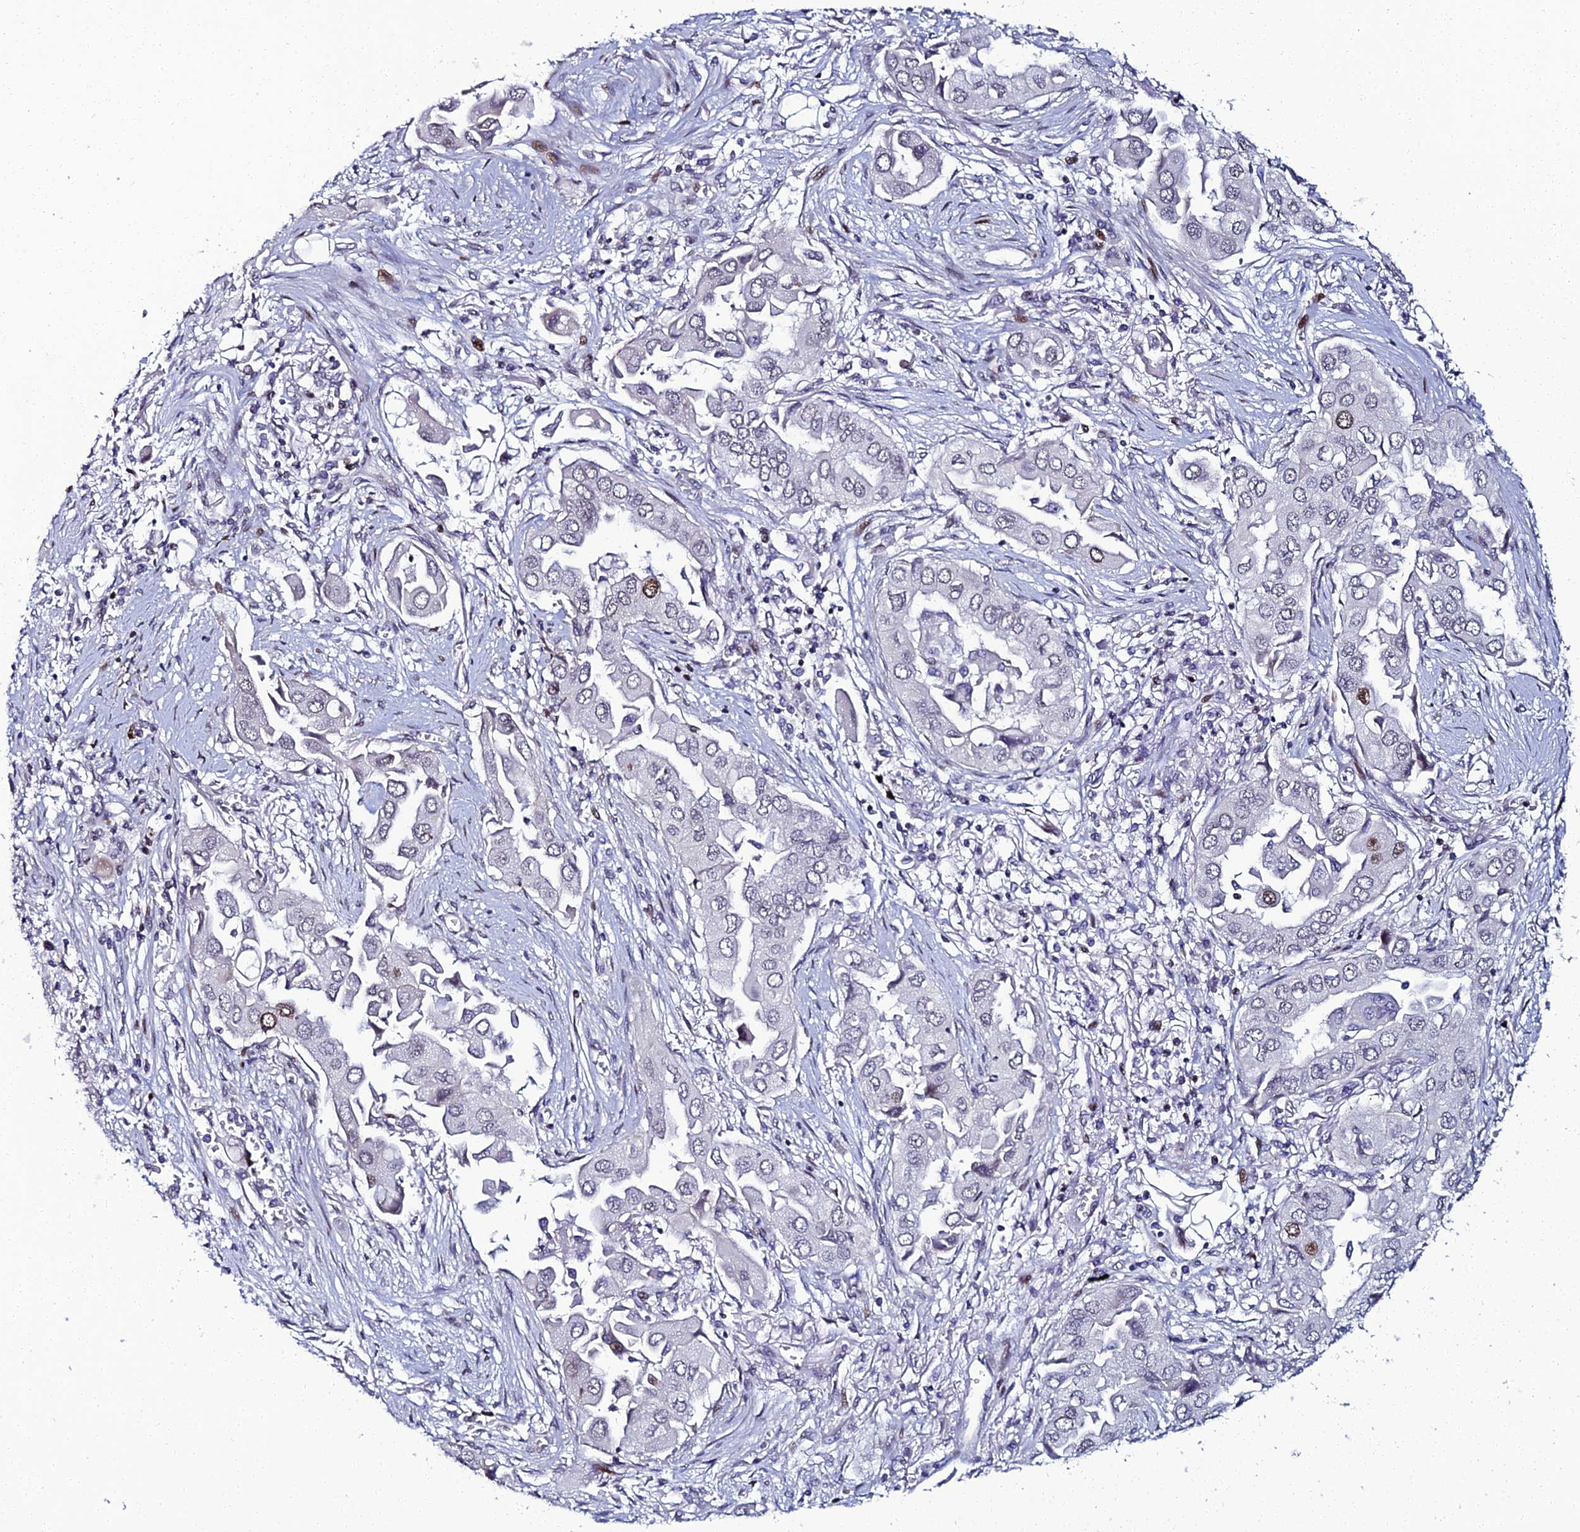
{"staining": {"intensity": "moderate", "quantity": "<25%", "location": "nuclear"}, "tissue": "lung cancer", "cell_type": "Tumor cells", "image_type": "cancer", "snomed": [{"axis": "morphology", "description": "Adenocarcinoma, NOS"}, {"axis": "topography", "description": "Lung"}], "caption": "Immunohistochemical staining of adenocarcinoma (lung) reveals low levels of moderate nuclear expression in approximately <25% of tumor cells. (Stains: DAB in brown, nuclei in blue, Microscopy: brightfield microscopy at high magnification).", "gene": "TAF9B", "patient": {"sex": "female", "age": 76}}